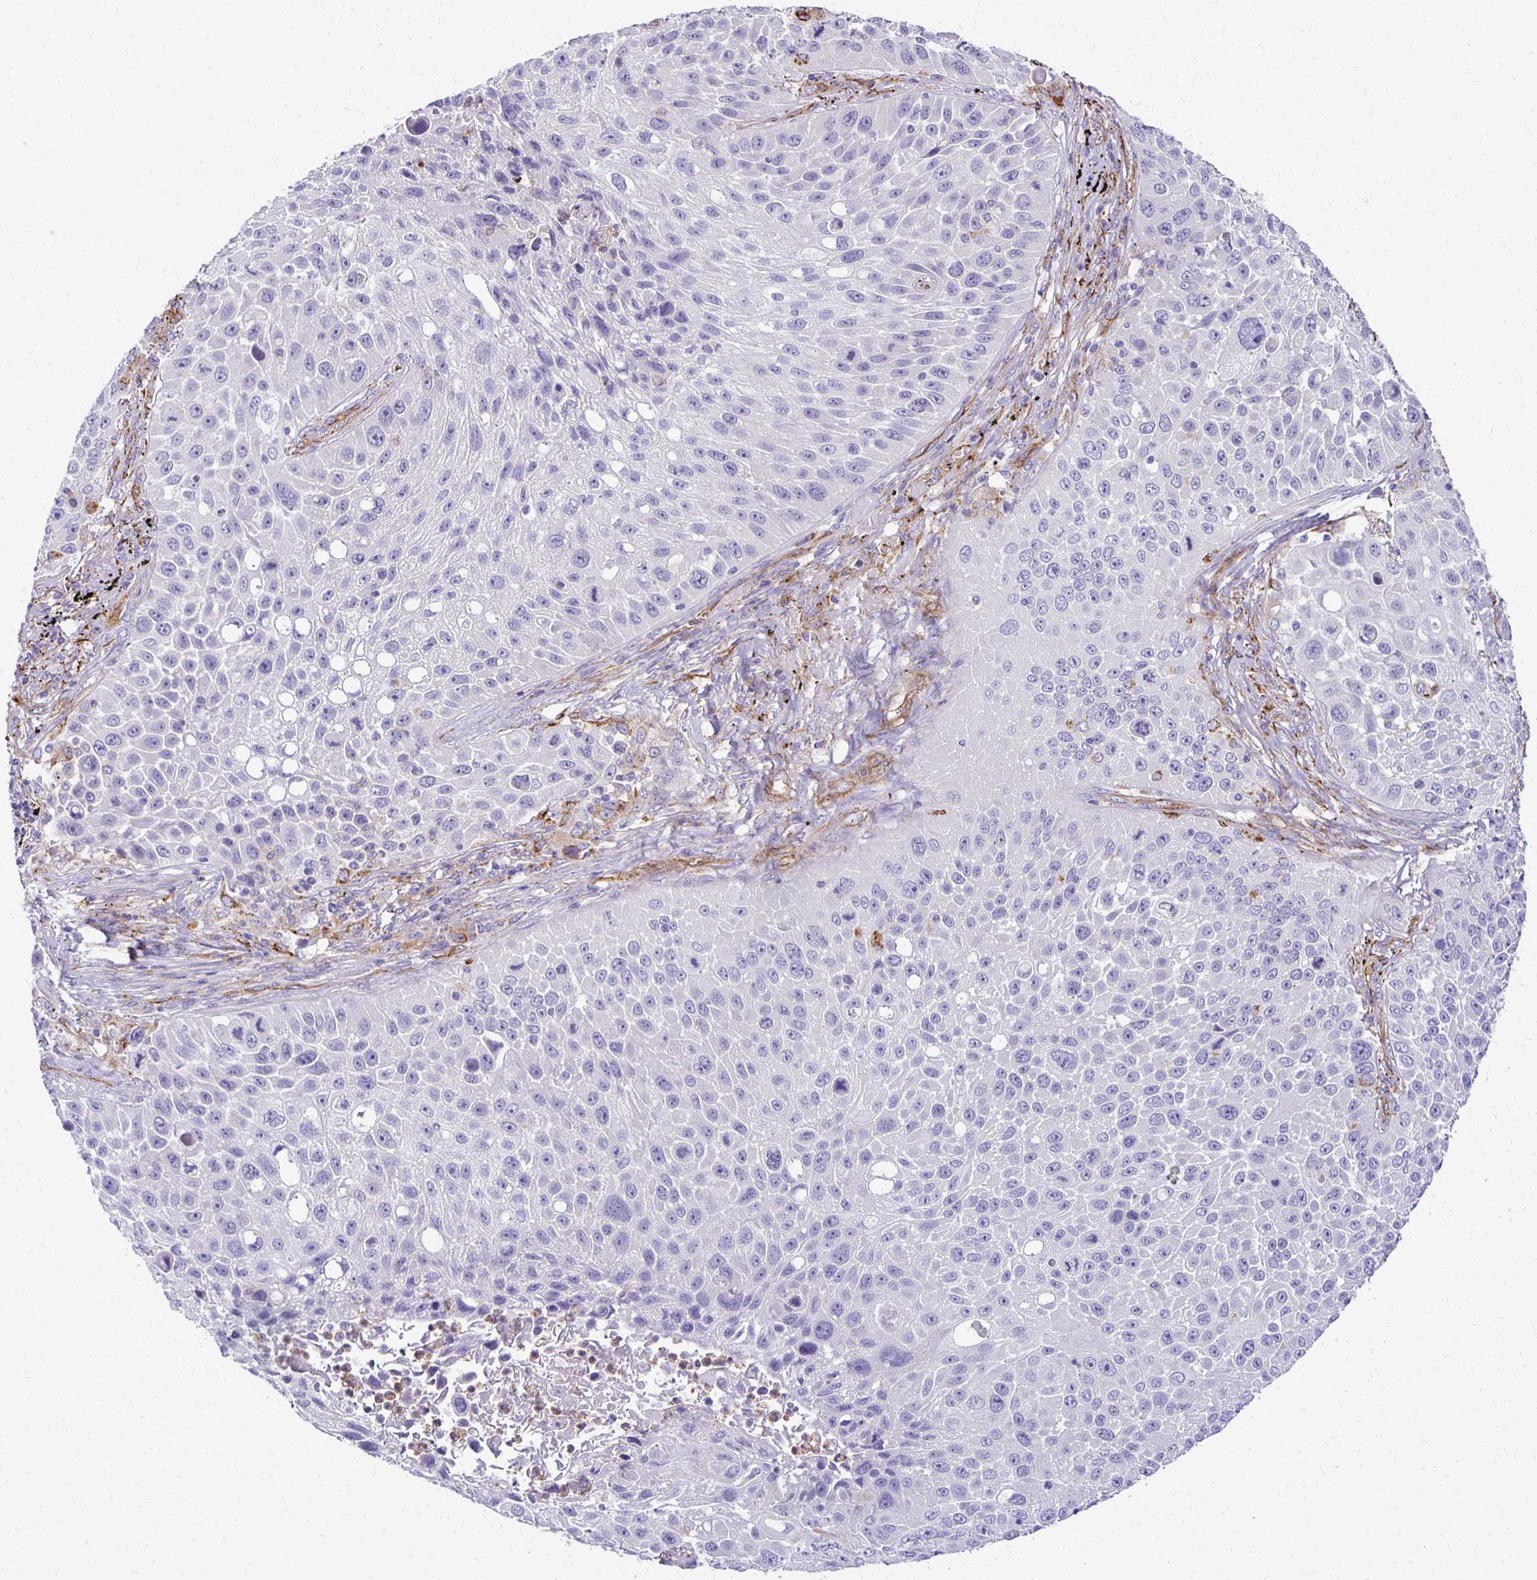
{"staining": {"intensity": "negative", "quantity": "none", "location": "none"}, "tissue": "lung cancer", "cell_type": "Tumor cells", "image_type": "cancer", "snomed": [{"axis": "morphology", "description": "Normal morphology"}, {"axis": "morphology", "description": "Squamous cell carcinoma, NOS"}, {"axis": "topography", "description": "Lymph node"}, {"axis": "topography", "description": "Lung"}], "caption": "Immunohistochemistry (IHC) image of lung squamous cell carcinoma stained for a protein (brown), which displays no positivity in tumor cells.", "gene": "TTYH1", "patient": {"sex": "male", "age": 67}}